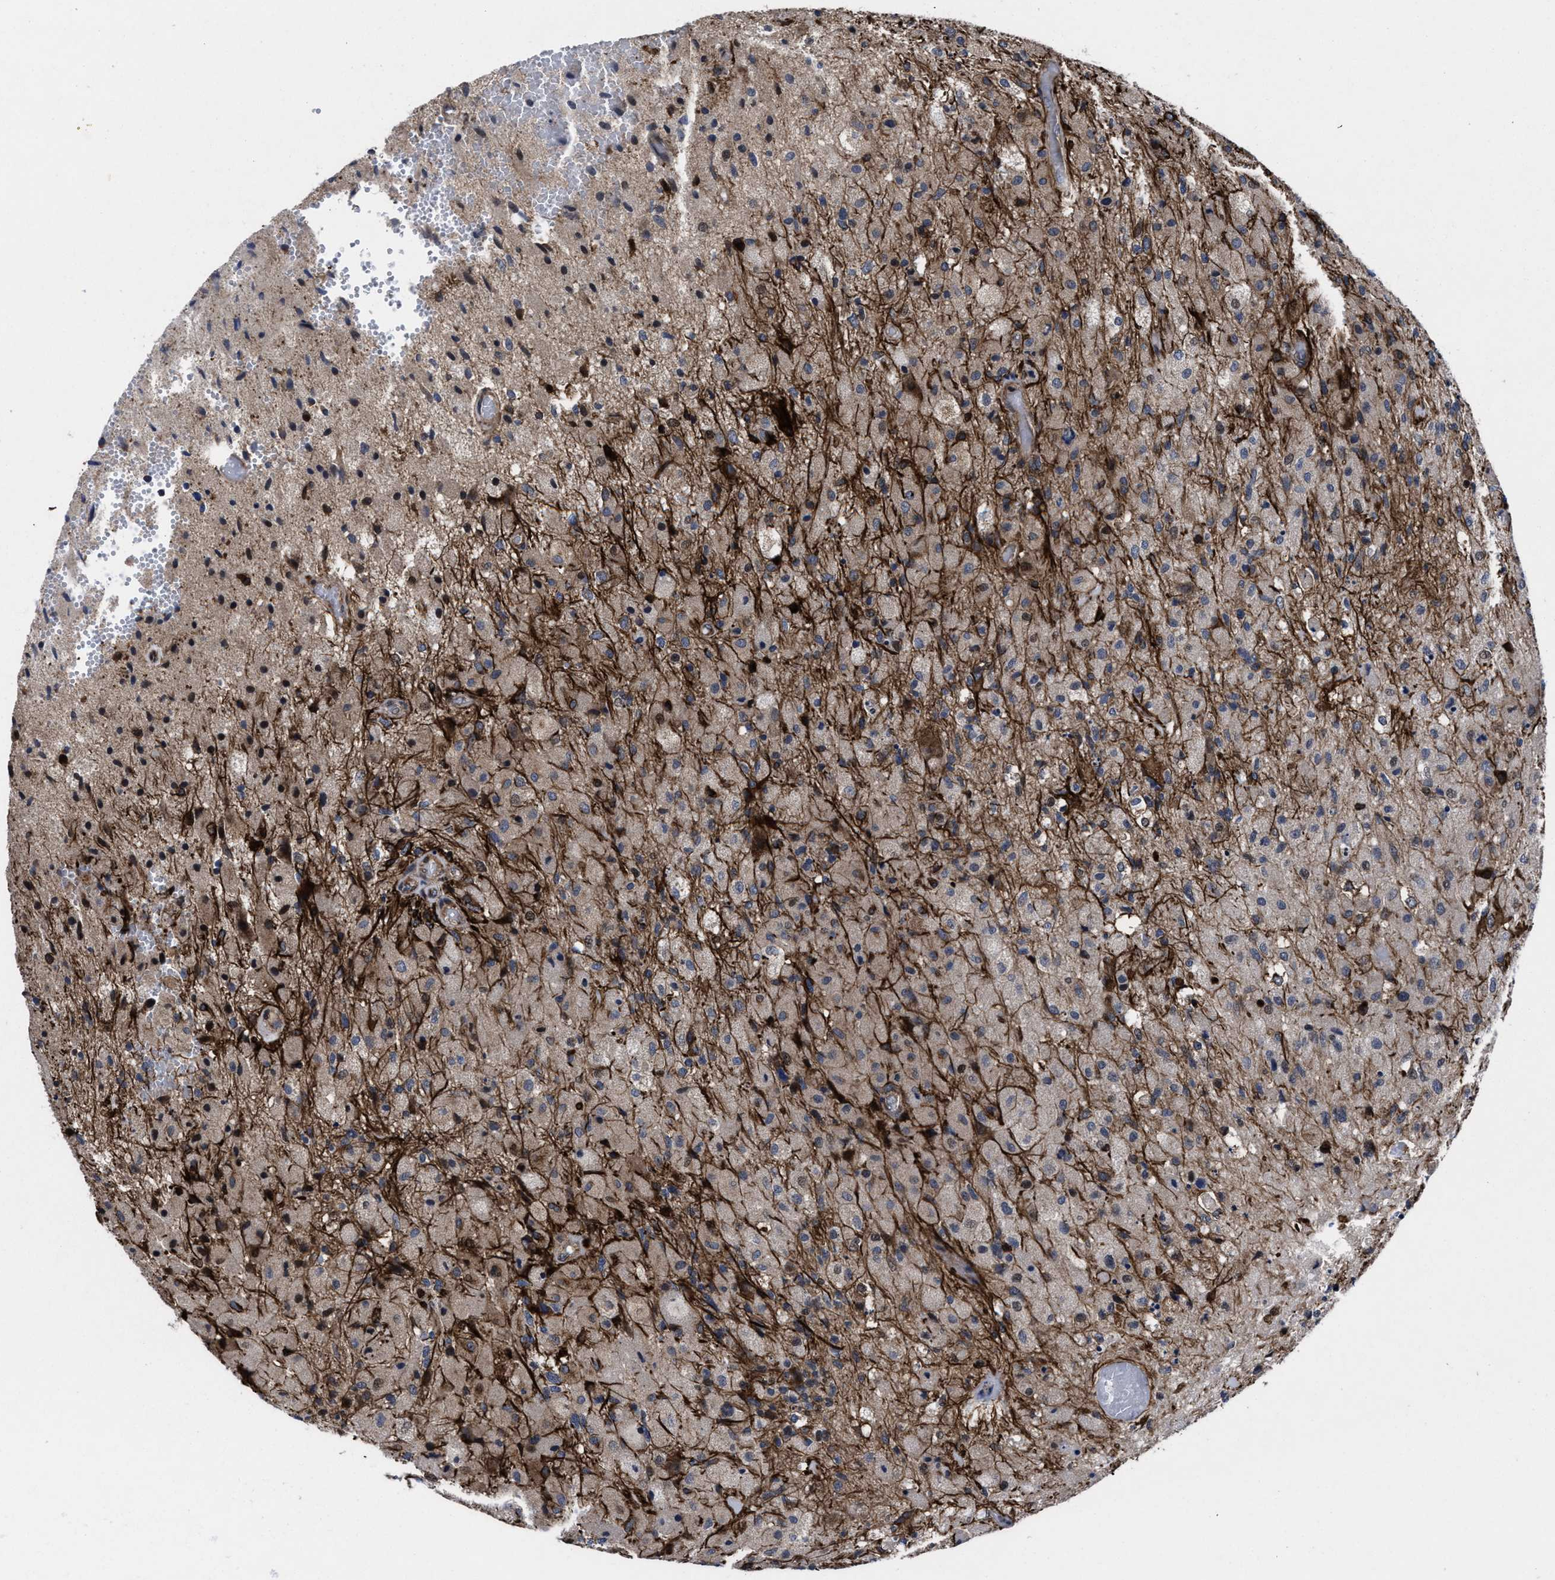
{"staining": {"intensity": "weak", "quantity": "25%-75%", "location": "cytoplasmic/membranous"}, "tissue": "glioma", "cell_type": "Tumor cells", "image_type": "cancer", "snomed": [{"axis": "morphology", "description": "Normal tissue, NOS"}, {"axis": "morphology", "description": "Glioma, malignant, High grade"}, {"axis": "topography", "description": "Cerebral cortex"}], "caption": "Immunohistochemistry (IHC) (DAB) staining of human malignant glioma (high-grade) displays weak cytoplasmic/membranous protein staining in approximately 25%-75% of tumor cells. Nuclei are stained in blue.", "gene": "MRPL50", "patient": {"sex": "male", "age": 77}}